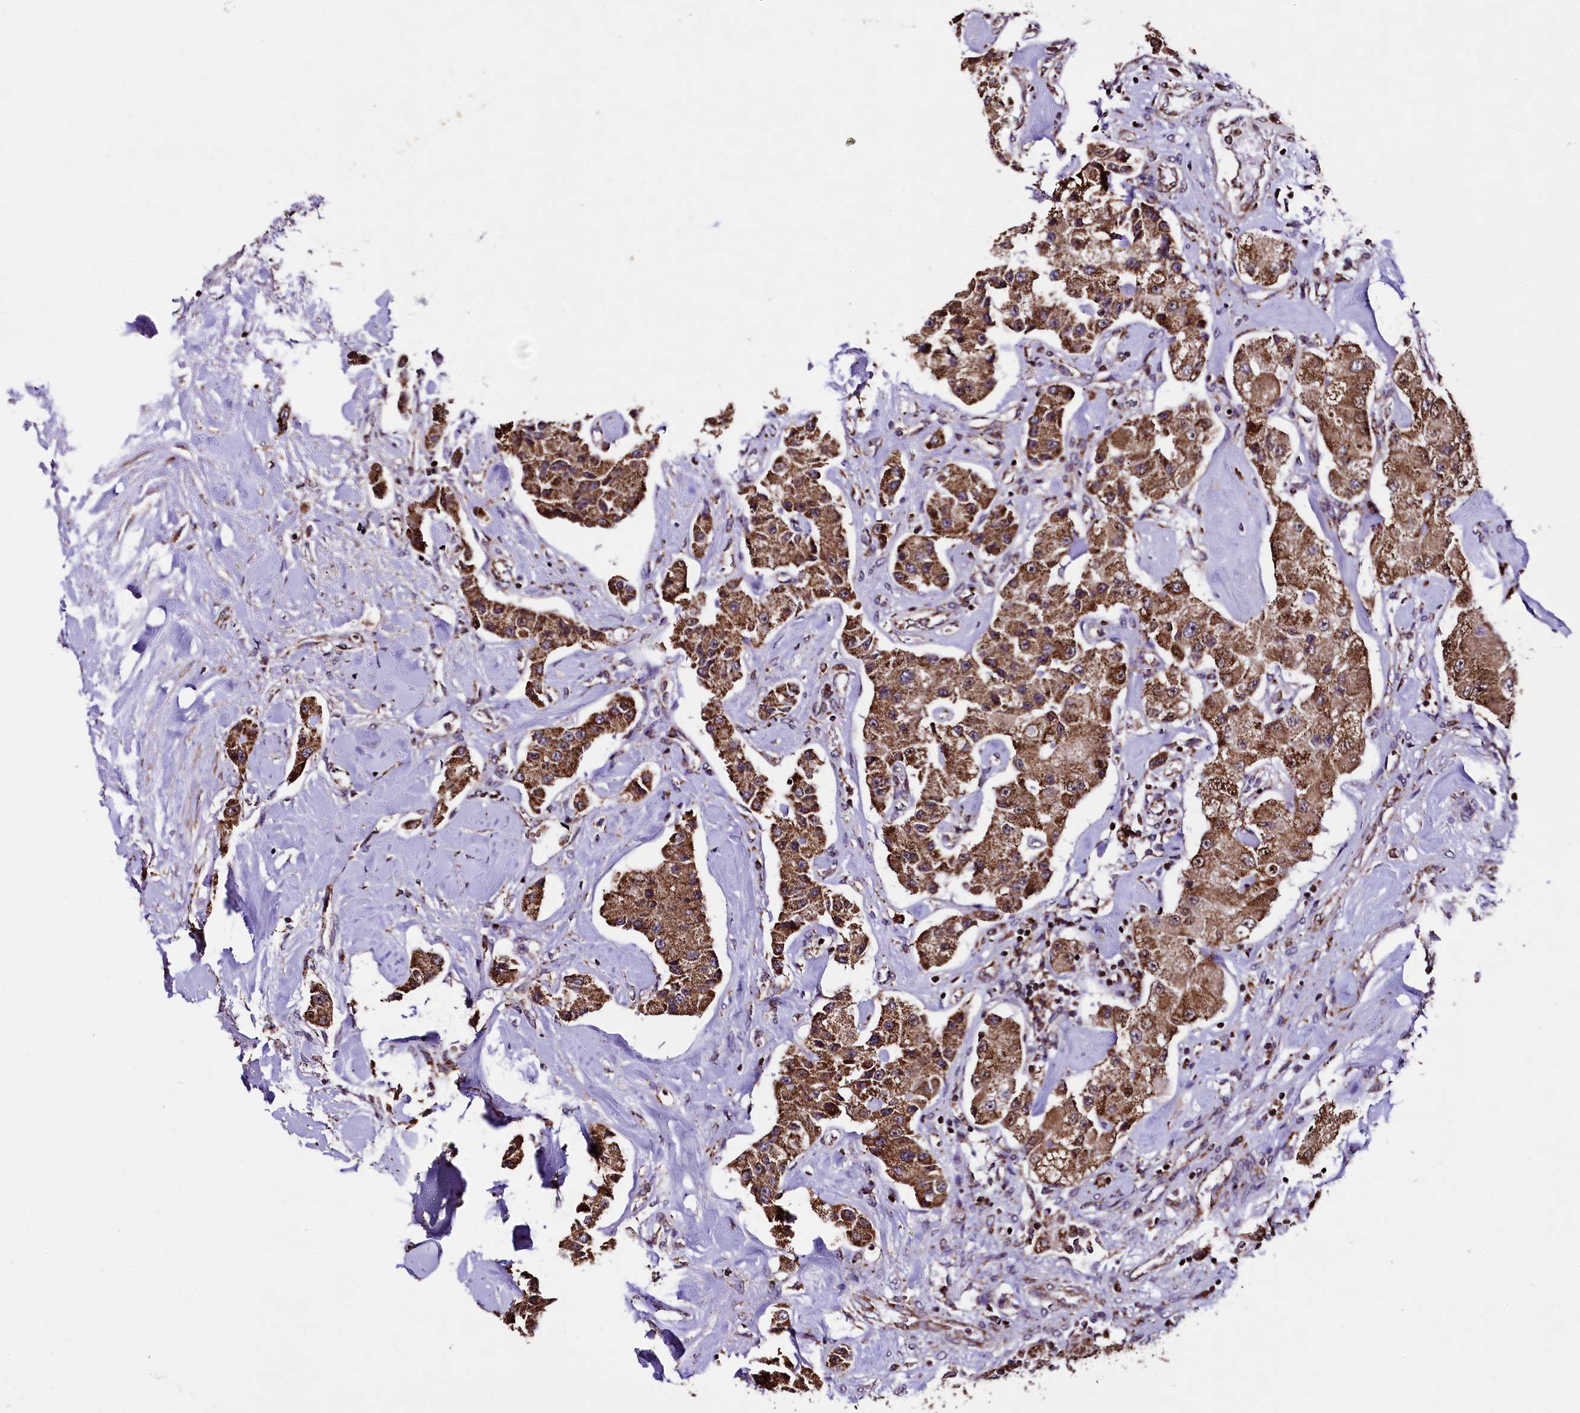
{"staining": {"intensity": "strong", "quantity": ">75%", "location": "cytoplasmic/membranous"}, "tissue": "carcinoid", "cell_type": "Tumor cells", "image_type": "cancer", "snomed": [{"axis": "morphology", "description": "Carcinoid, malignant, NOS"}, {"axis": "topography", "description": "Pancreas"}], "caption": "Strong cytoplasmic/membranous positivity for a protein is seen in about >75% of tumor cells of carcinoid using immunohistochemistry (IHC).", "gene": "KLC2", "patient": {"sex": "male", "age": 41}}